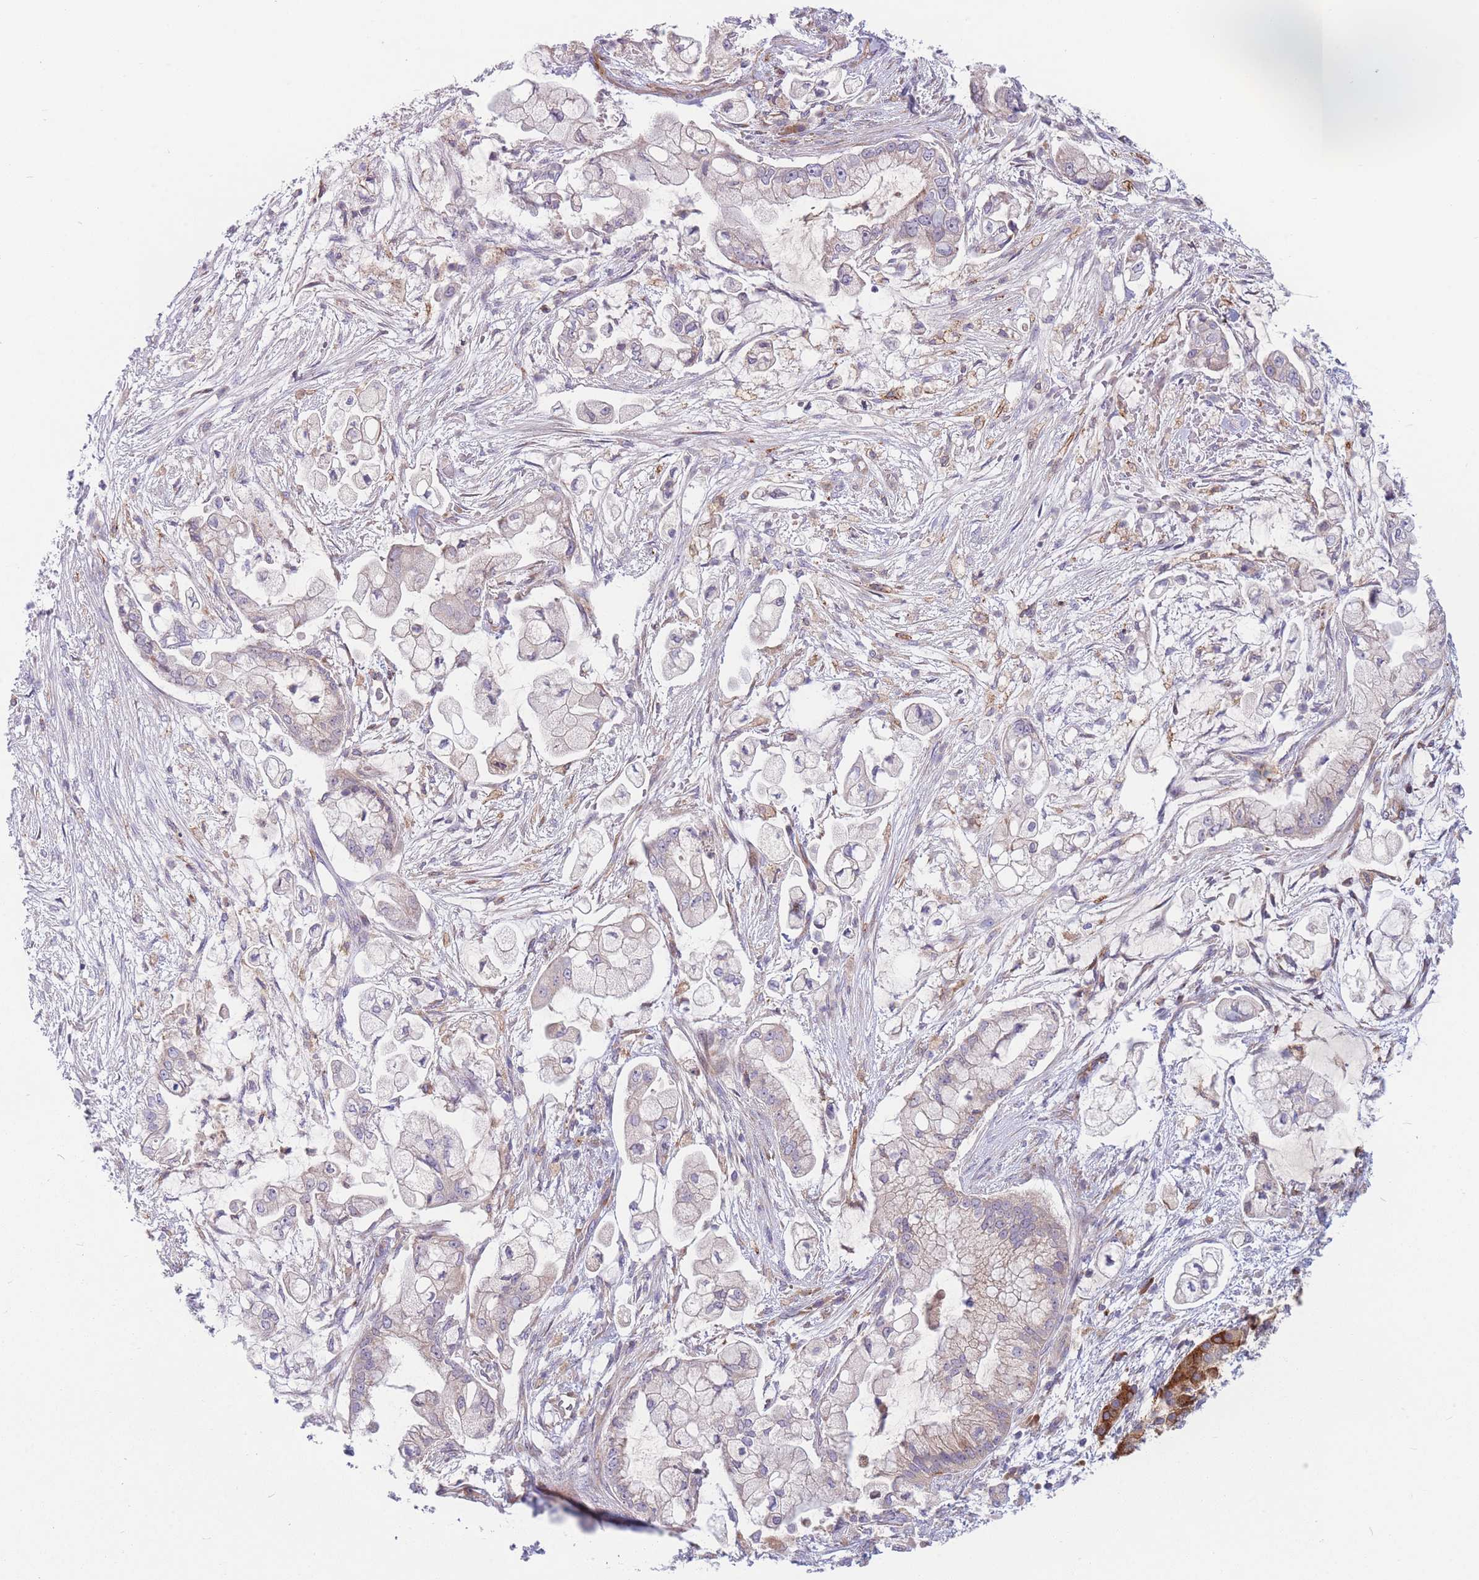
{"staining": {"intensity": "negative", "quantity": "none", "location": "none"}, "tissue": "pancreatic cancer", "cell_type": "Tumor cells", "image_type": "cancer", "snomed": [{"axis": "morphology", "description": "Adenocarcinoma, NOS"}, {"axis": "topography", "description": "Pancreas"}], "caption": "DAB immunohistochemical staining of human adenocarcinoma (pancreatic) demonstrates no significant staining in tumor cells.", "gene": "TMEM131L", "patient": {"sex": "female", "age": 69}}